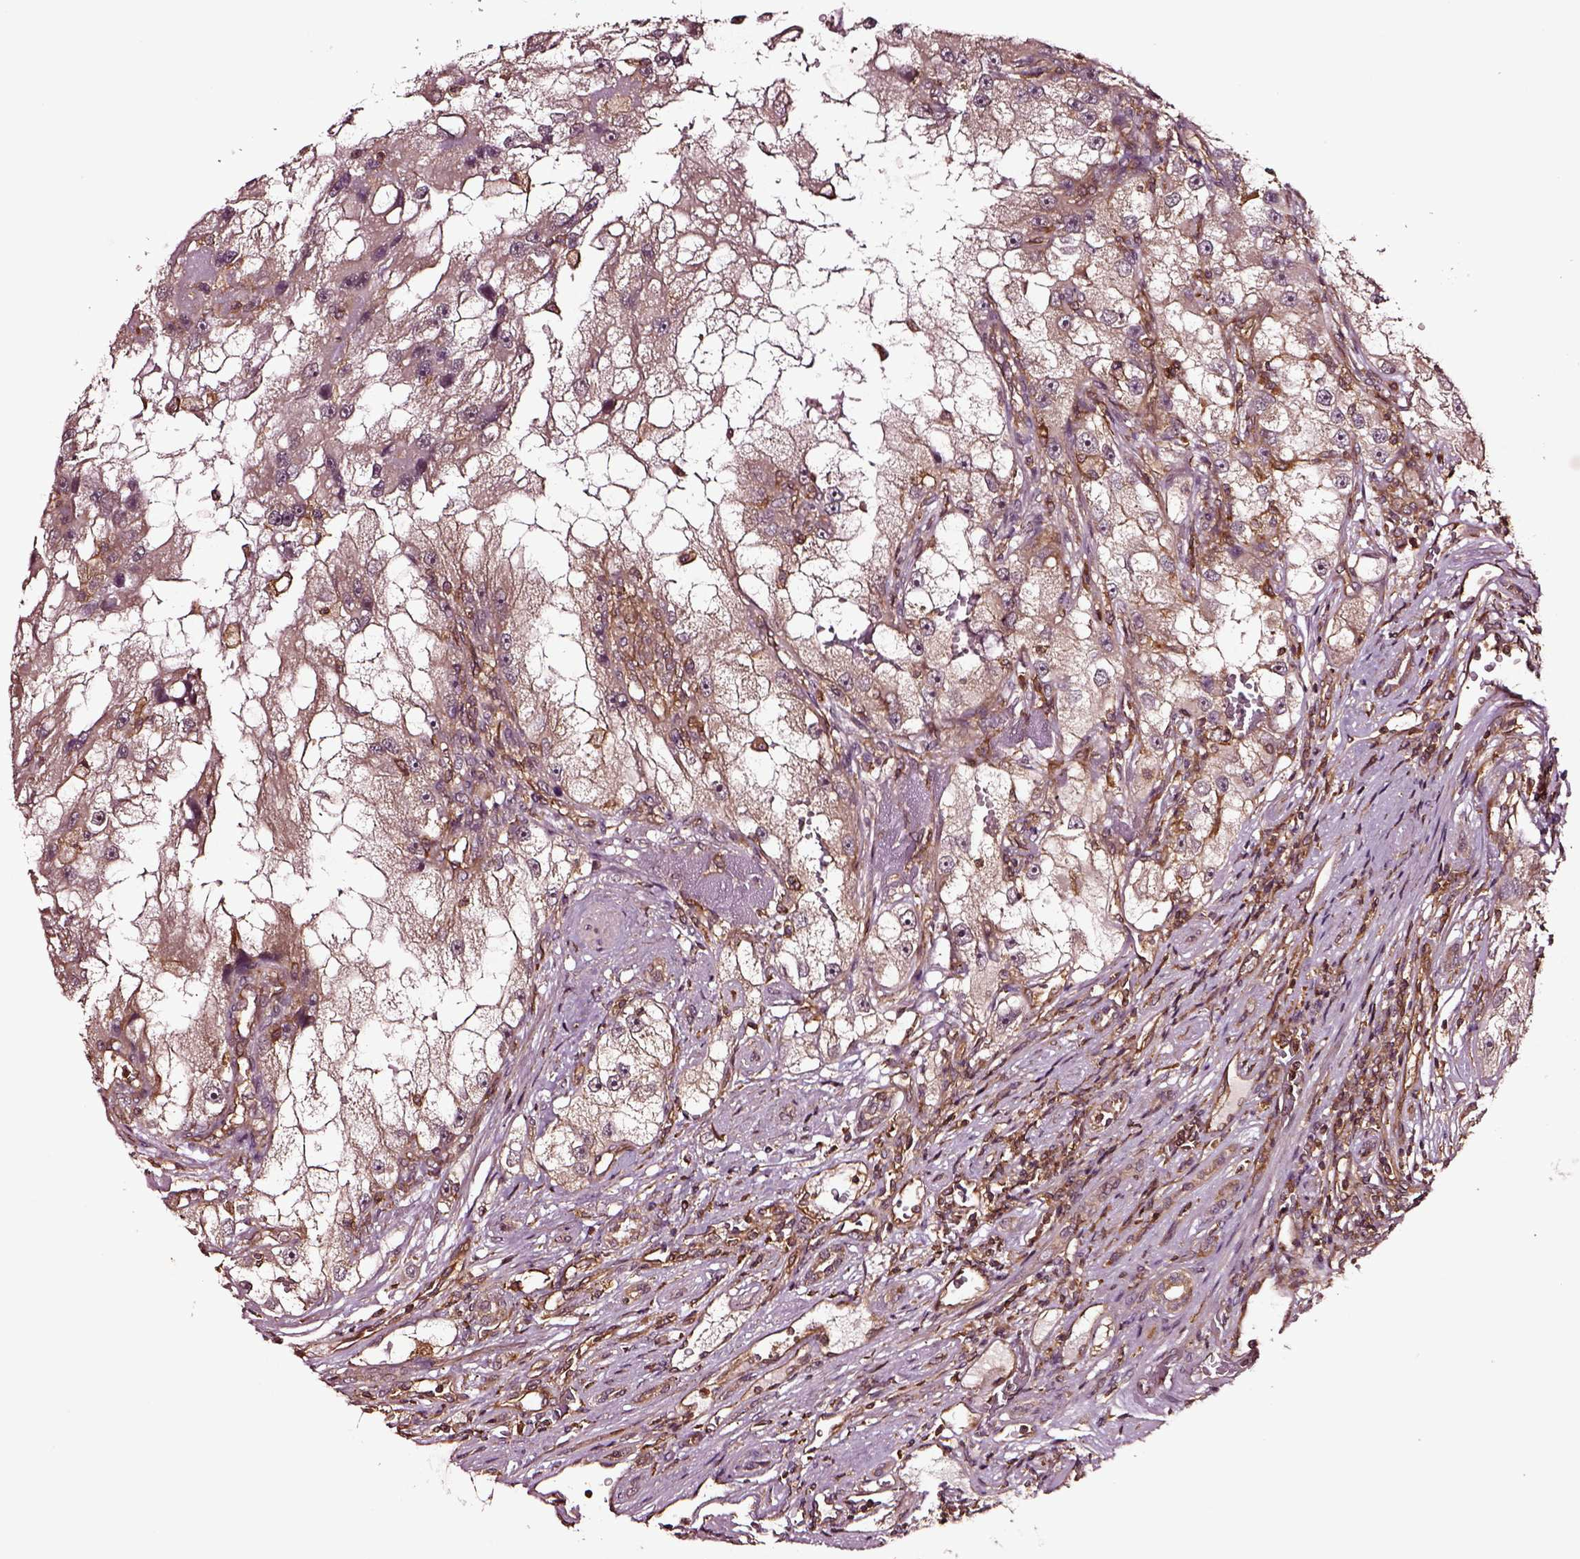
{"staining": {"intensity": "moderate", "quantity": ">75%", "location": "cytoplasmic/membranous"}, "tissue": "renal cancer", "cell_type": "Tumor cells", "image_type": "cancer", "snomed": [{"axis": "morphology", "description": "Adenocarcinoma, NOS"}, {"axis": "topography", "description": "Kidney"}], "caption": "Immunohistochemistry of human renal cancer (adenocarcinoma) demonstrates medium levels of moderate cytoplasmic/membranous staining in approximately >75% of tumor cells.", "gene": "RASSF5", "patient": {"sex": "male", "age": 63}}